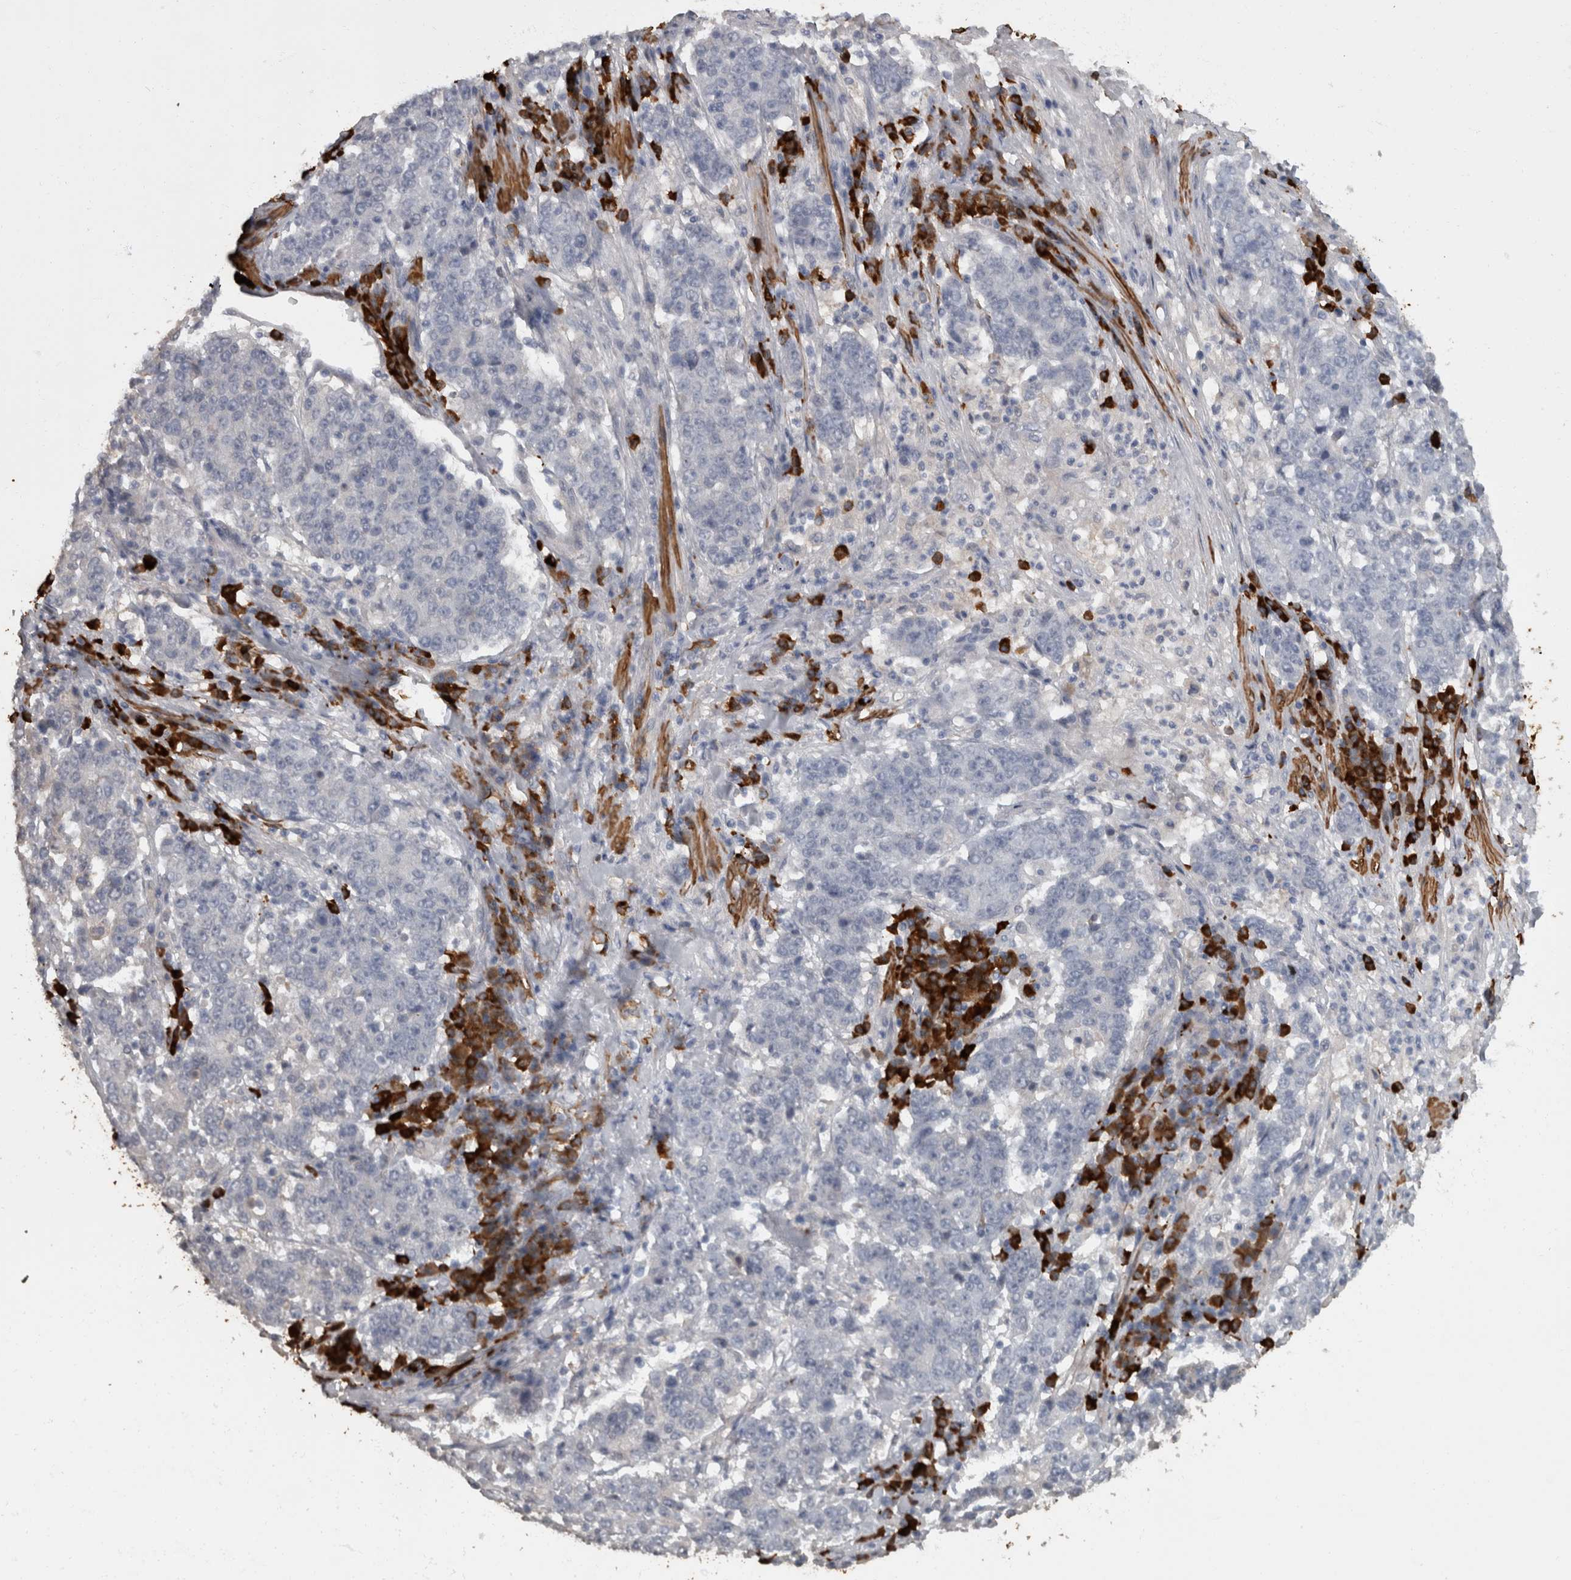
{"staining": {"intensity": "negative", "quantity": "none", "location": "none"}, "tissue": "stomach cancer", "cell_type": "Tumor cells", "image_type": "cancer", "snomed": [{"axis": "morphology", "description": "Adenocarcinoma, NOS"}, {"axis": "topography", "description": "Stomach"}], "caption": "This image is of stomach cancer (adenocarcinoma) stained with immunohistochemistry (IHC) to label a protein in brown with the nuclei are counter-stained blue. There is no expression in tumor cells.", "gene": "MASTL", "patient": {"sex": "male", "age": 59}}